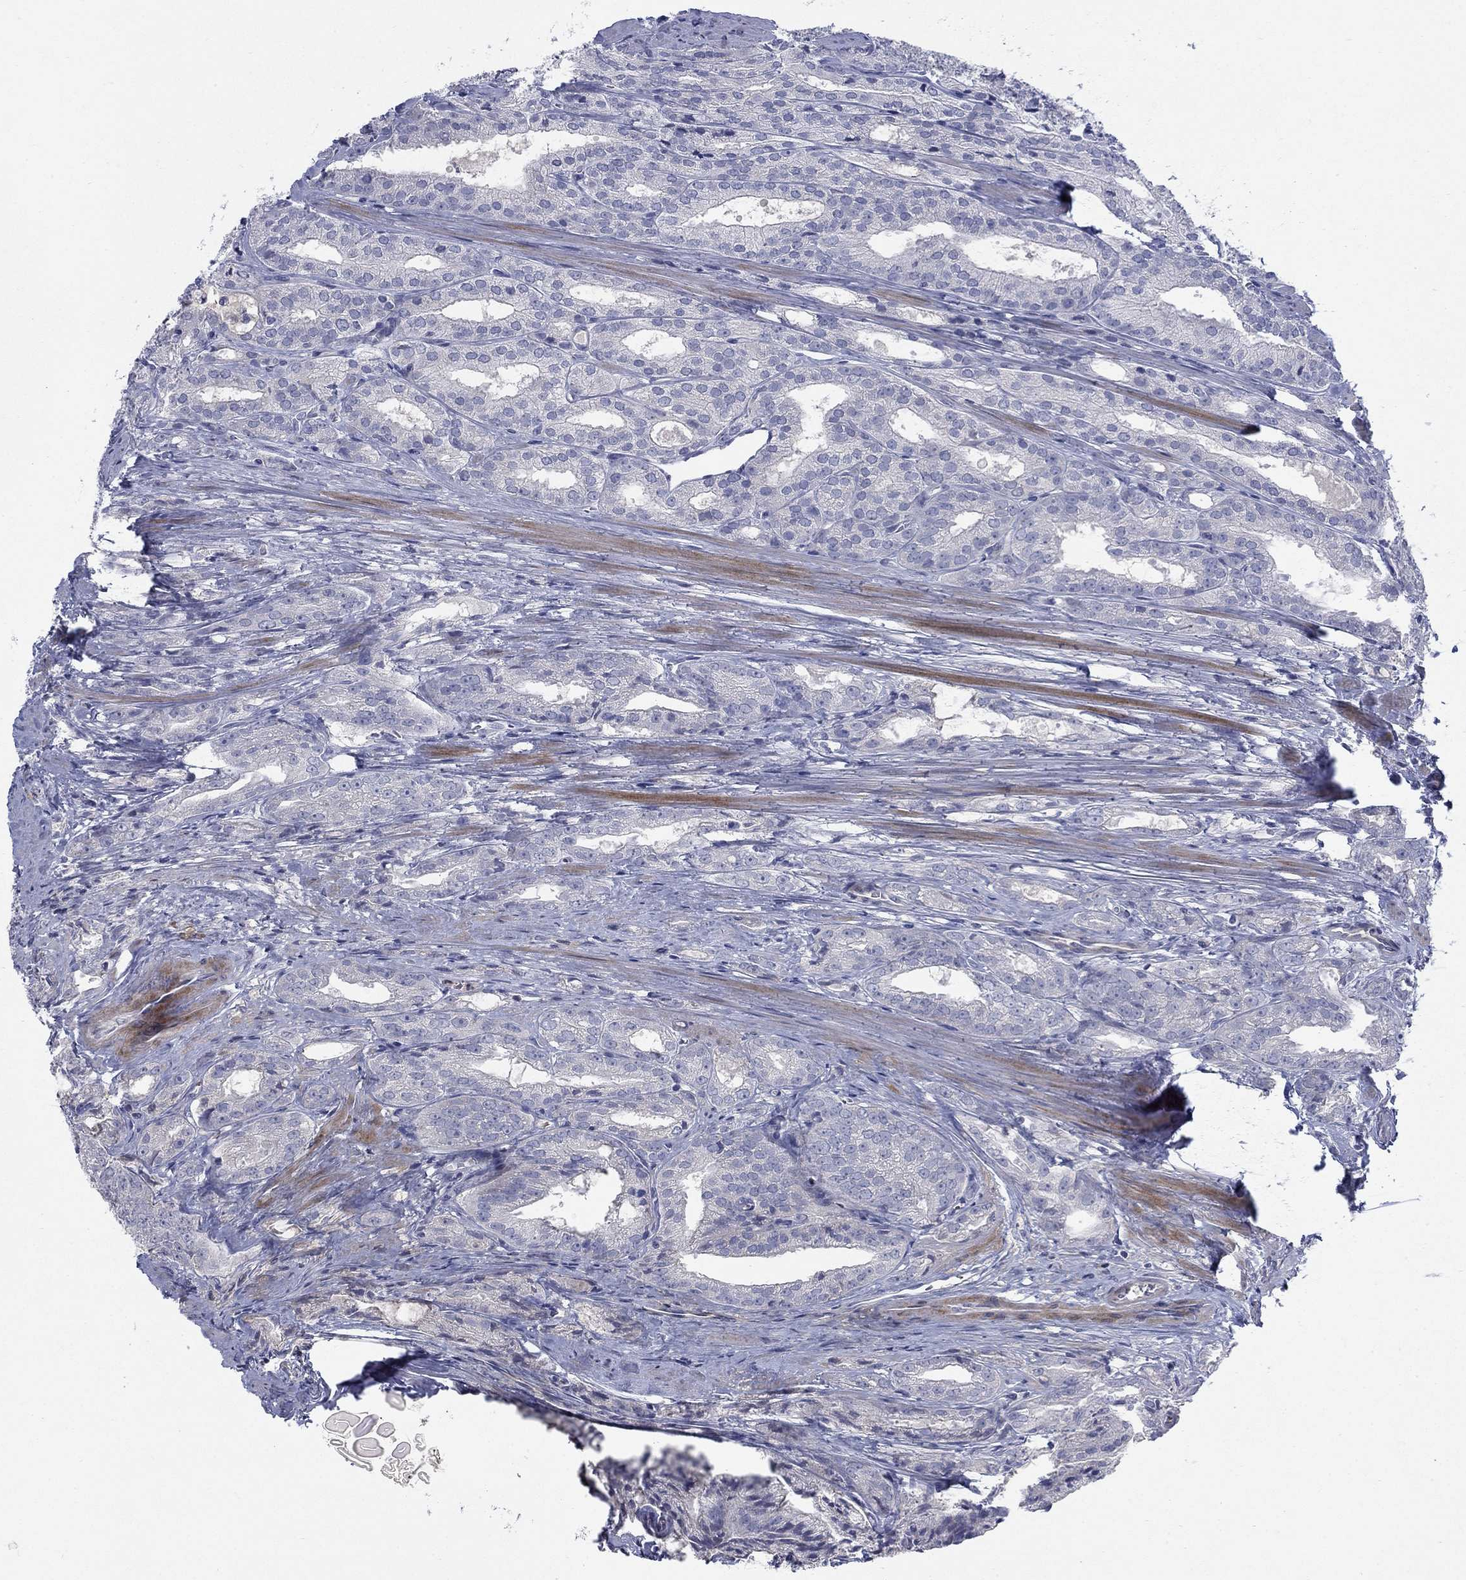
{"staining": {"intensity": "negative", "quantity": "none", "location": "none"}, "tissue": "prostate cancer", "cell_type": "Tumor cells", "image_type": "cancer", "snomed": [{"axis": "morphology", "description": "Adenocarcinoma, NOS"}, {"axis": "morphology", "description": "Adenocarcinoma, High grade"}, {"axis": "topography", "description": "Prostate"}], "caption": "This is an IHC image of prostate cancer. There is no expression in tumor cells.", "gene": "TMEM249", "patient": {"sex": "male", "age": 70}}